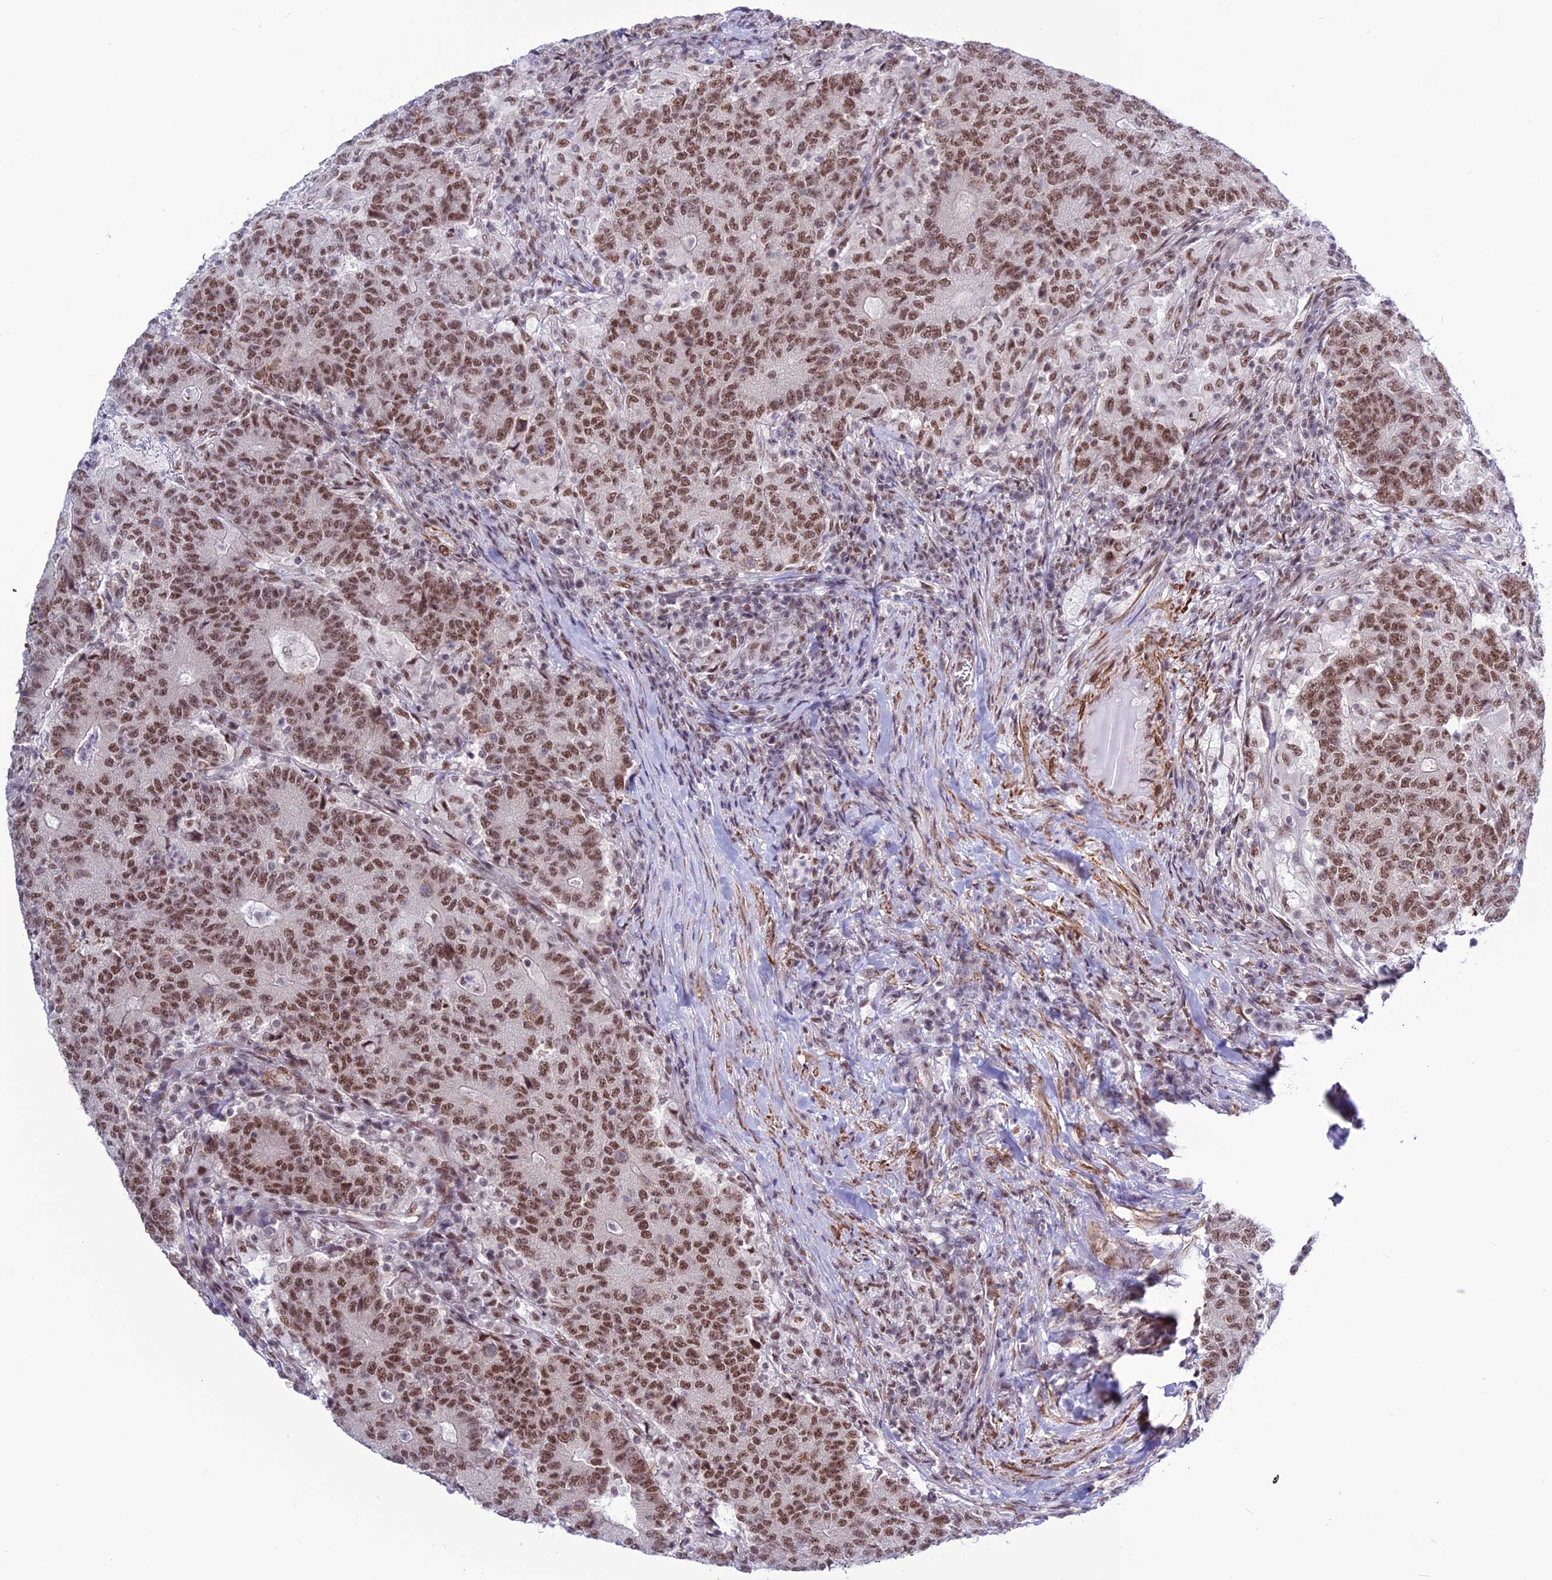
{"staining": {"intensity": "moderate", "quantity": ">75%", "location": "nuclear"}, "tissue": "colorectal cancer", "cell_type": "Tumor cells", "image_type": "cancer", "snomed": [{"axis": "morphology", "description": "Adenocarcinoma, NOS"}, {"axis": "topography", "description": "Colon"}], "caption": "The micrograph shows a brown stain indicating the presence of a protein in the nuclear of tumor cells in colorectal cancer.", "gene": "U2AF1", "patient": {"sex": "female", "age": 75}}